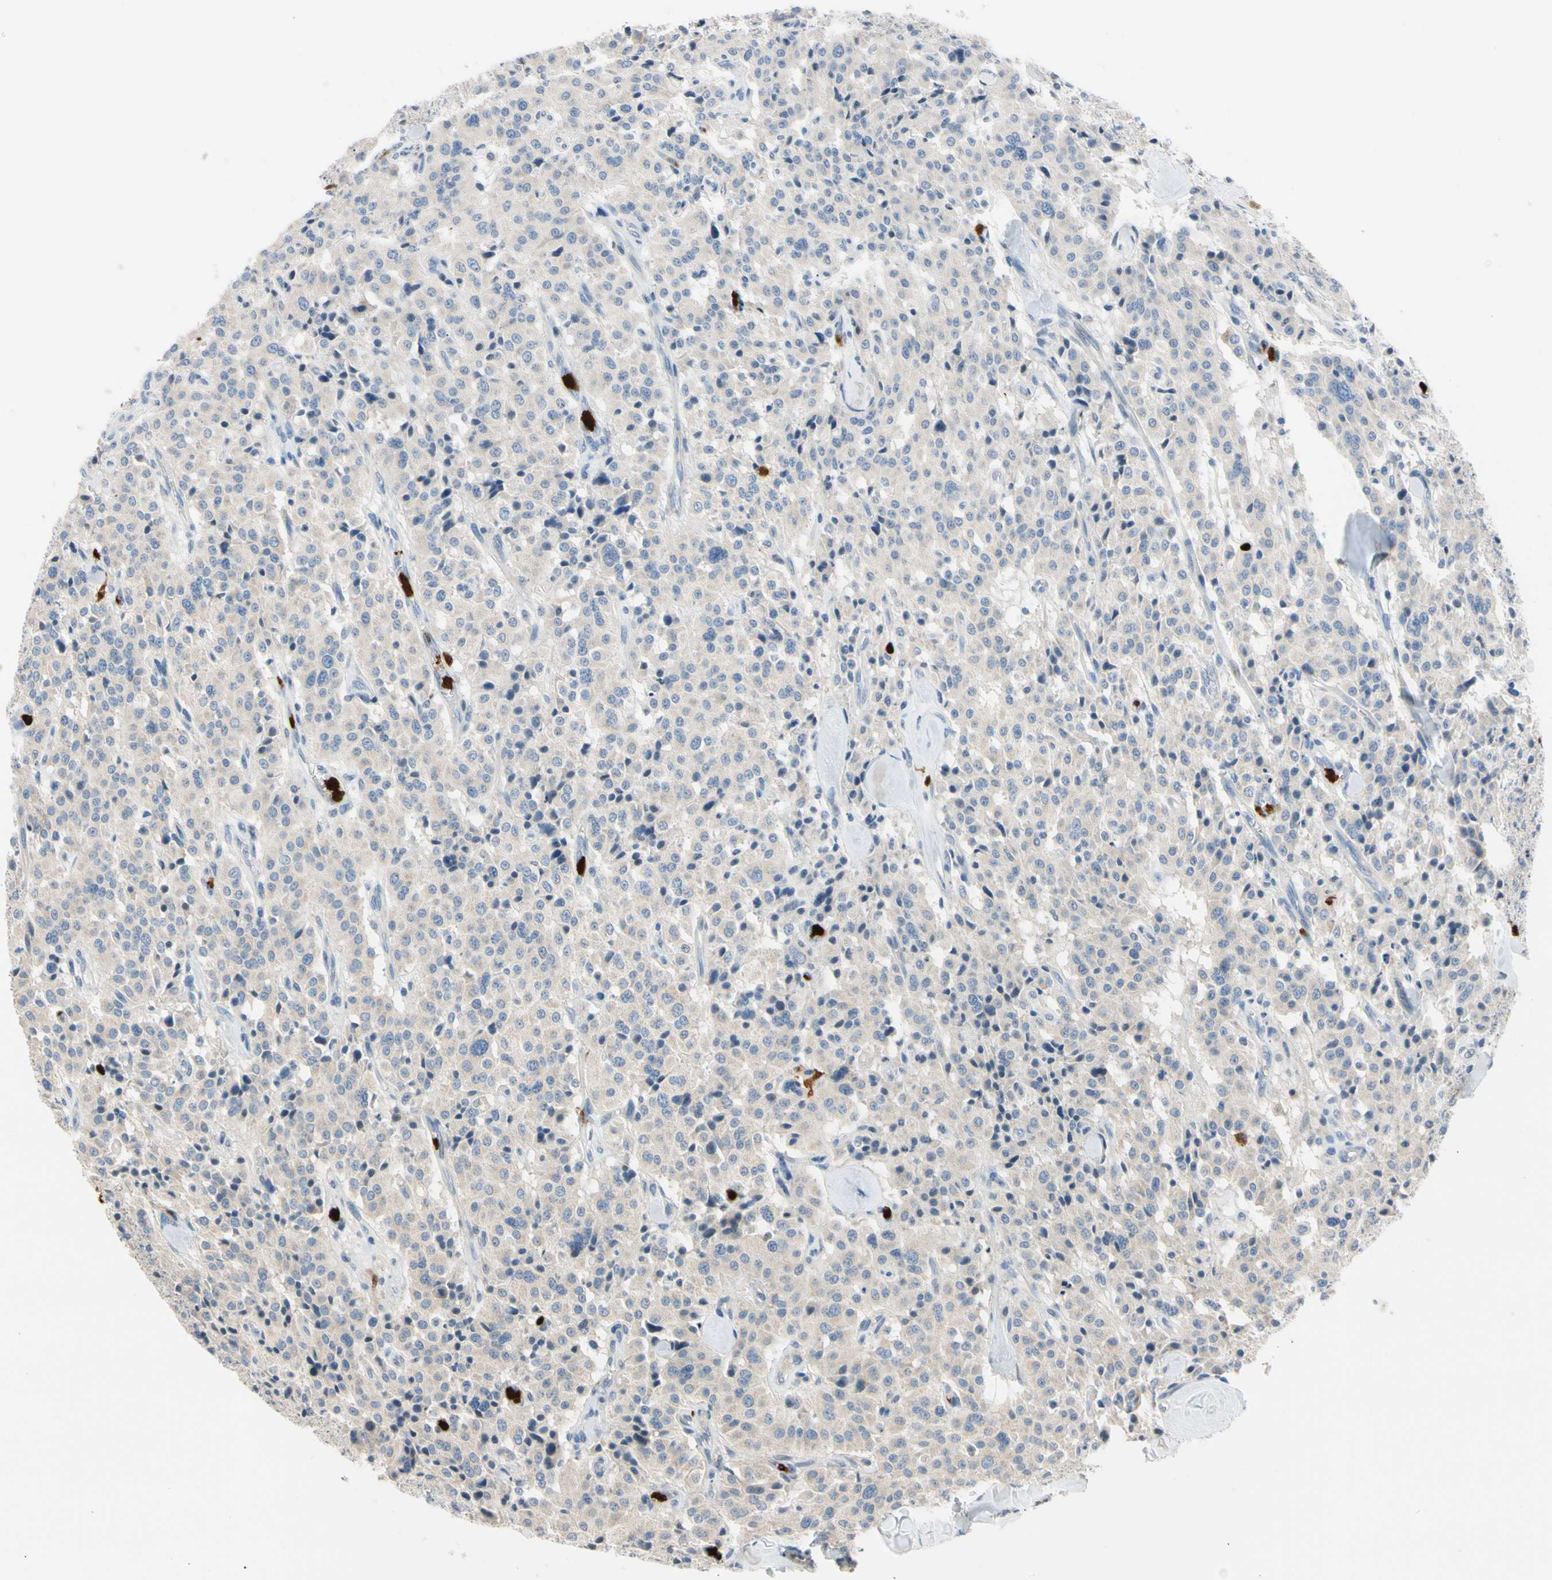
{"staining": {"intensity": "weak", "quantity": "25%-75%", "location": "cytoplasmic/membranous"}, "tissue": "carcinoid", "cell_type": "Tumor cells", "image_type": "cancer", "snomed": [{"axis": "morphology", "description": "Carcinoid, malignant, NOS"}, {"axis": "topography", "description": "Lung"}], "caption": "Weak cytoplasmic/membranous expression is identified in approximately 25%-75% of tumor cells in carcinoid (malignant). The protein is shown in brown color, while the nuclei are stained blue.", "gene": "TRAF5", "patient": {"sex": "male", "age": 30}}